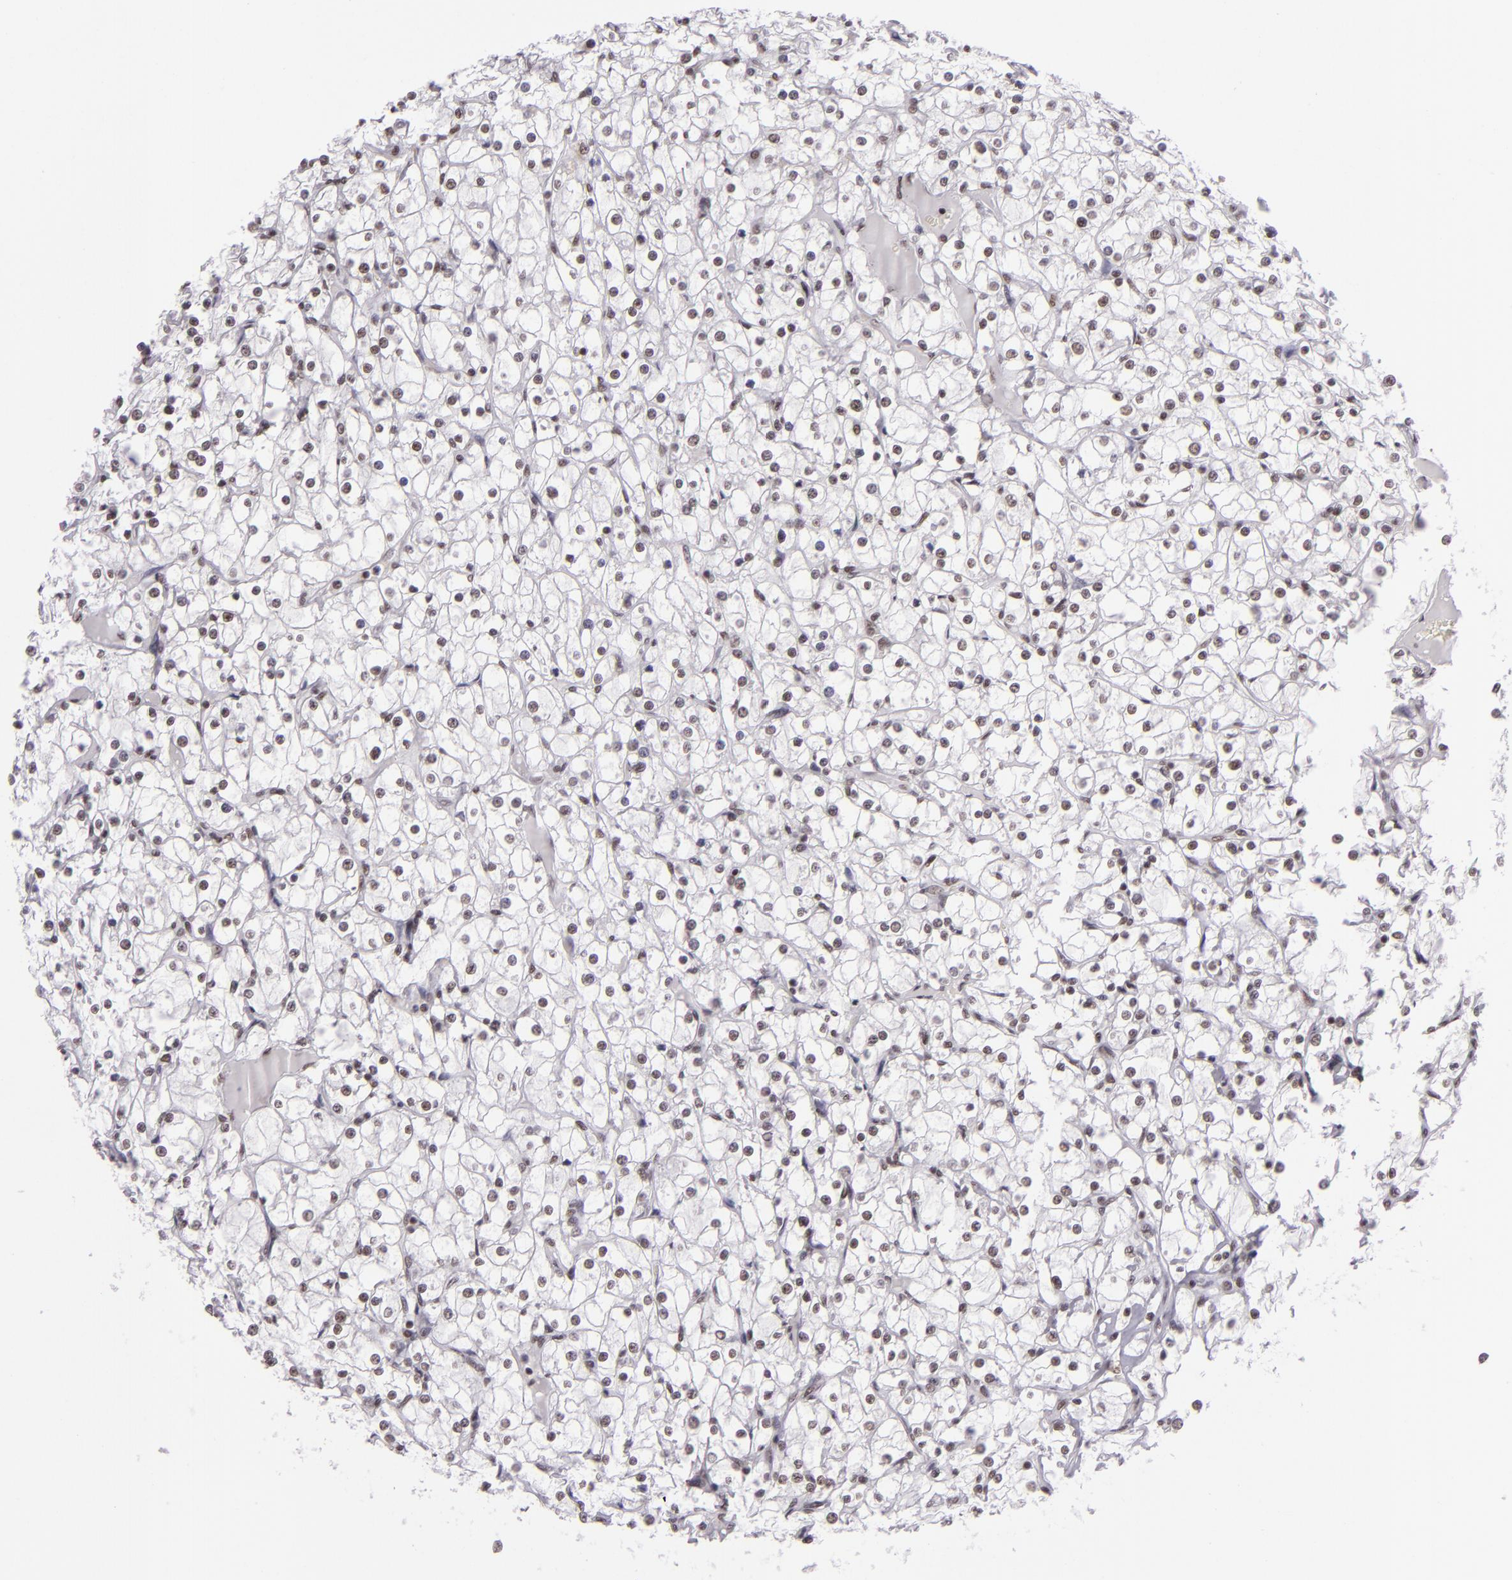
{"staining": {"intensity": "weak", "quantity": ">75%", "location": "nuclear"}, "tissue": "renal cancer", "cell_type": "Tumor cells", "image_type": "cancer", "snomed": [{"axis": "morphology", "description": "Adenocarcinoma, NOS"}, {"axis": "topography", "description": "Kidney"}], "caption": "There is low levels of weak nuclear staining in tumor cells of renal cancer (adenocarcinoma), as demonstrated by immunohistochemical staining (brown color).", "gene": "BRD8", "patient": {"sex": "female", "age": 73}}